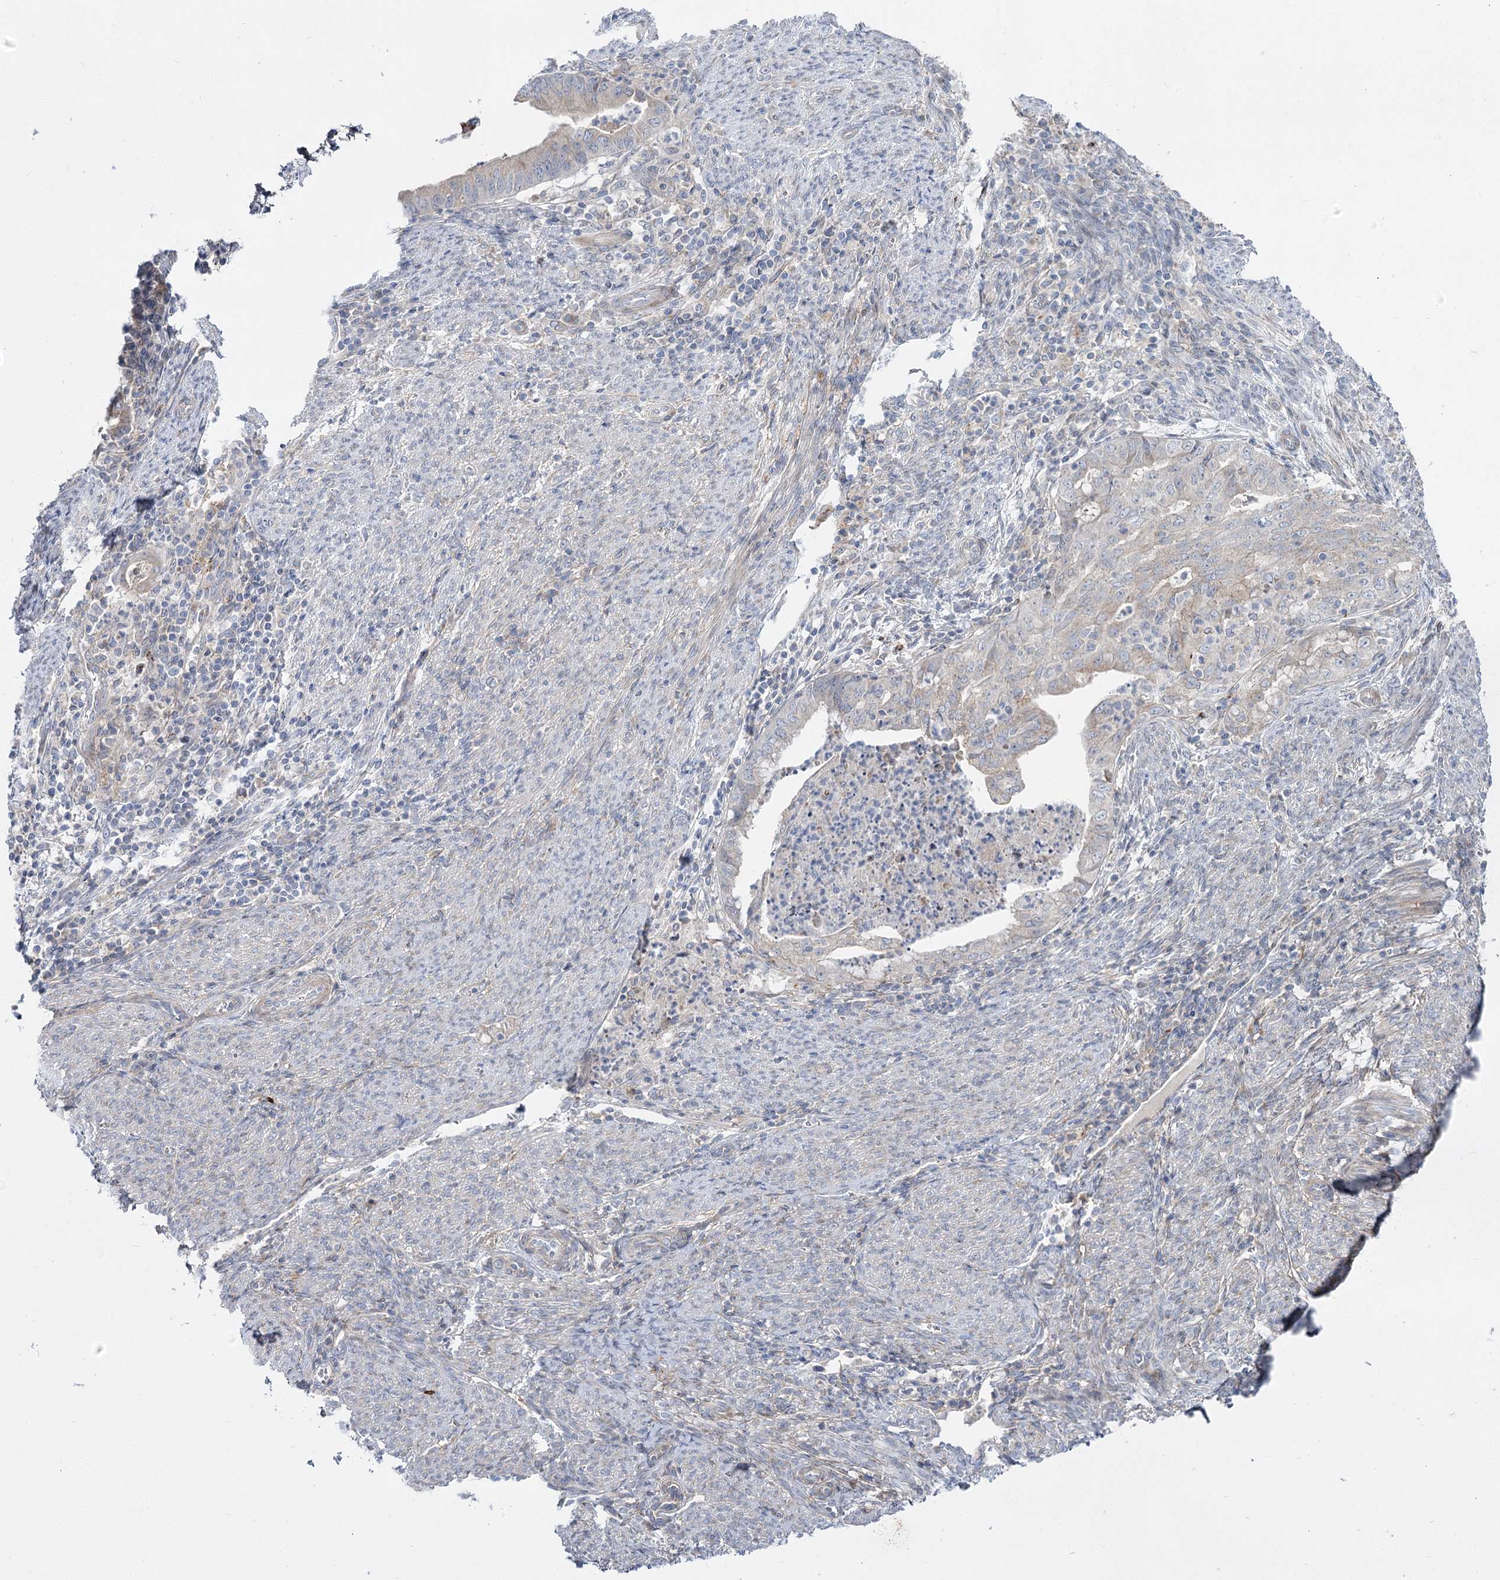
{"staining": {"intensity": "weak", "quantity": "<25%", "location": "cytoplasmic/membranous"}, "tissue": "endometrial cancer", "cell_type": "Tumor cells", "image_type": "cancer", "snomed": [{"axis": "morphology", "description": "Adenocarcinoma, NOS"}, {"axis": "topography", "description": "Endometrium"}], "caption": "Immunohistochemistry (IHC) micrograph of human endometrial adenocarcinoma stained for a protein (brown), which shows no positivity in tumor cells.", "gene": "SH3BP5L", "patient": {"sex": "female", "age": 79}}